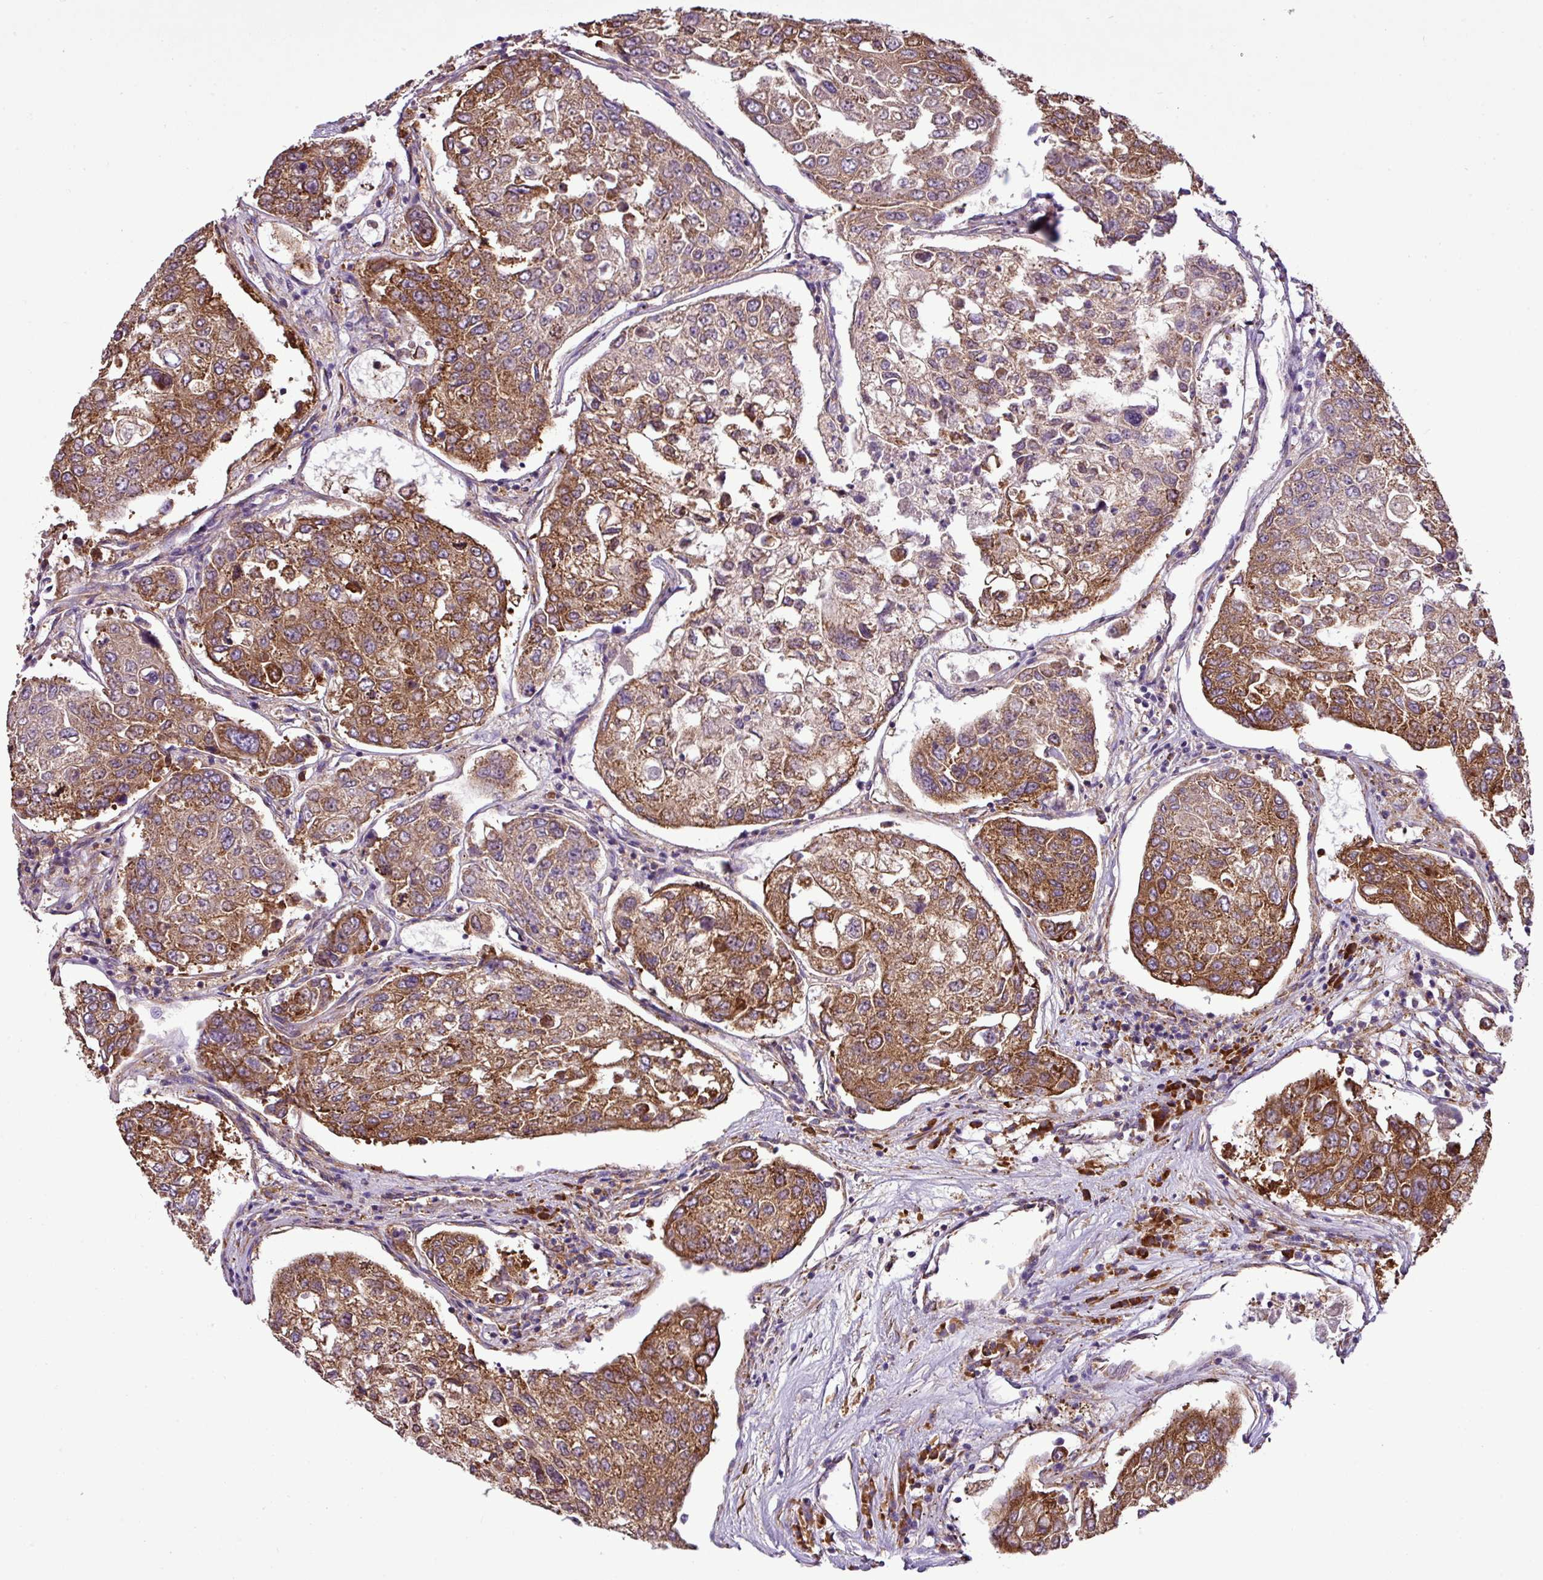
{"staining": {"intensity": "moderate", "quantity": ">75%", "location": "cytoplasmic/membranous"}, "tissue": "urothelial cancer", "cell_type": "Tumor cells", "image_type": "cancer", "snomed": [{"axis": "morphology", "description": "Urothelial carcinoma, High grade"}, {"axis": "topography", "description": "Lymph node"}, {"axis": "topography", "description": "Urinary bladder"}], "caption": "Protein staining of high-grade urothelial carcinoma tissue exhibits moderate cytoplasmic/membranous staining in approximately >75% of tumor cells.", "gene": "RPL13", "patient": {"sex": "male", "age": 51}}